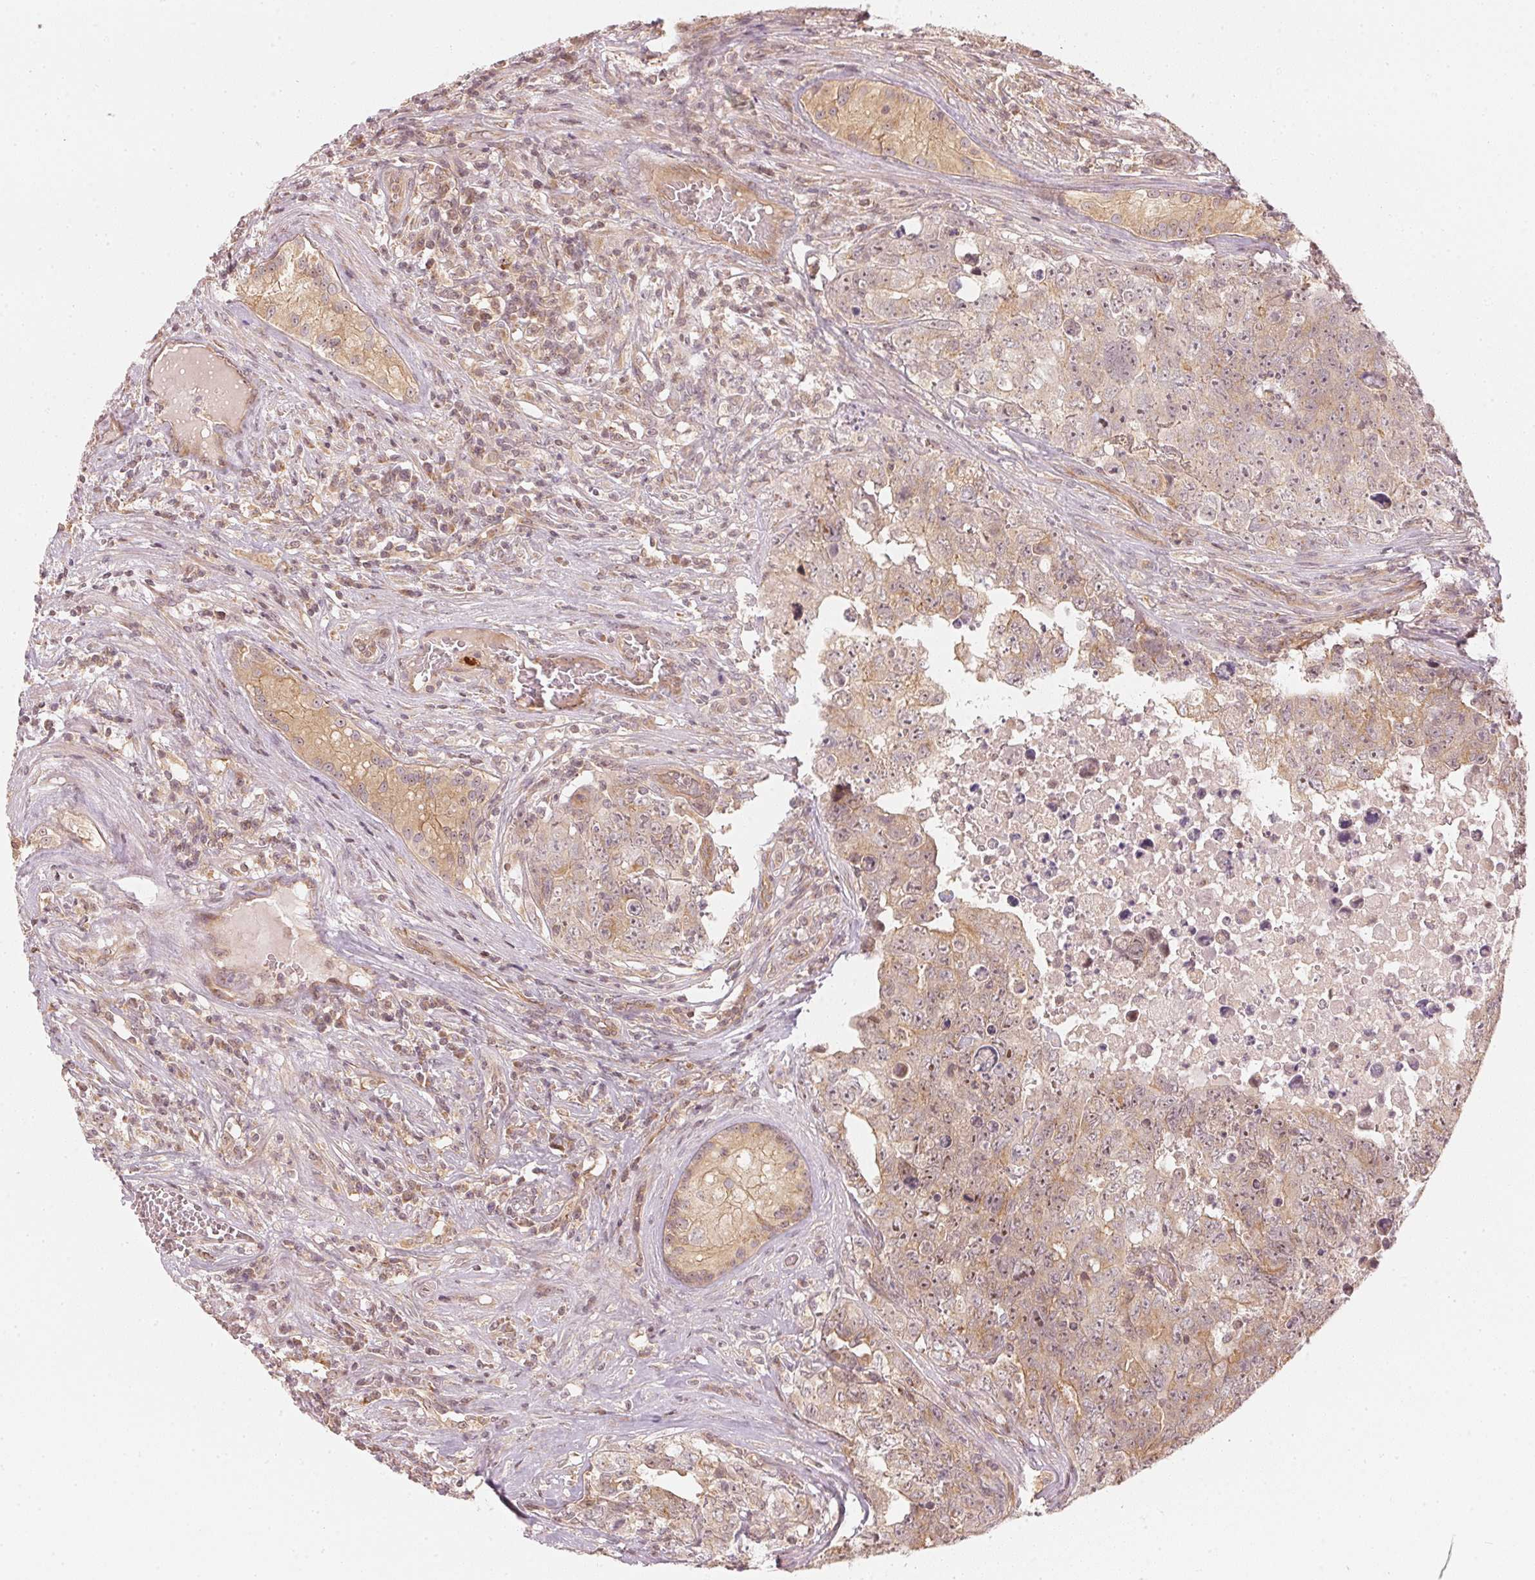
{"staining": {"intensity": "weak", "quantity": ">75%", "location": "cytoplasmic/membranous"}, "tissue": "testis cancer", "cell_type": "Tumor cells", "image_type": "cancer", "snomed": [{"axis": "morphology", "description": "Carcinoma, Embryonal, NOS"}, {"axis": "topography", "description": "Testis"}], "caption": "Immunohistochemical staining of human testis embryonal carcinoma displays low levels of weak cytoplasmic/membranous protein staining in approximately >75% of tumor cells.", "gene": "WDR54", "patient": {"sex": "male", "age": 24}}